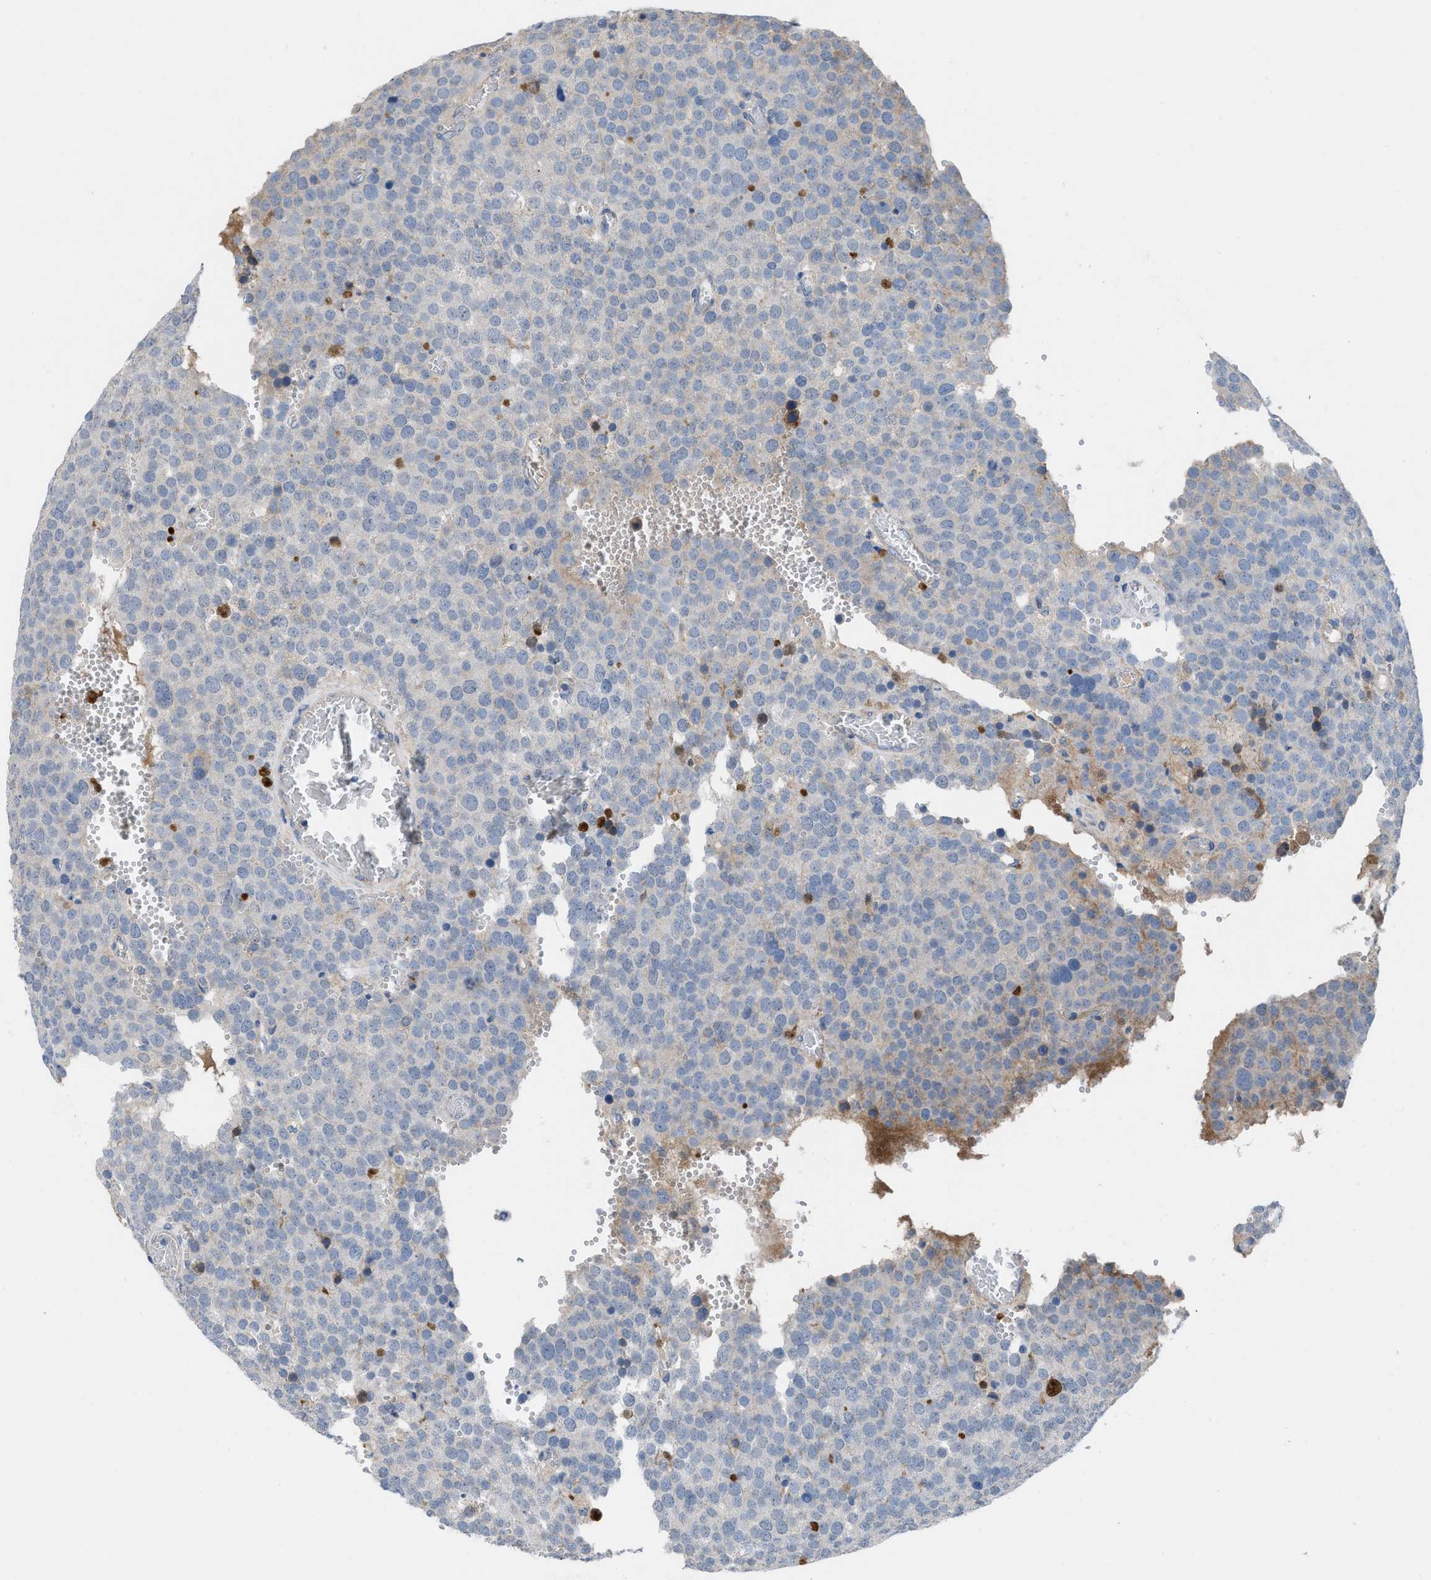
{"staining": {"intensity": "negative", "quantity": "none", "location": "none"}, "tissue": "testis cancer", "cell_type": "Tumor cells", "image_type": "cancer", "snomed": [{"axis": "morphology", "description": "Normal tissue, NOS"}, {"axis": "morphology", "description": "Seminoma, NOS"}, {"axis": "topography", "description": "Testis"}], "caption": "High power microscopy histopathology image of an IHC image of testis seminoma, revealing no significant staining in tumor cells. (DAB IHC visualized using brightfield microscopy, high magnification).", "gene": "HPX", "patient": {"sex": "male", "age": 71}}